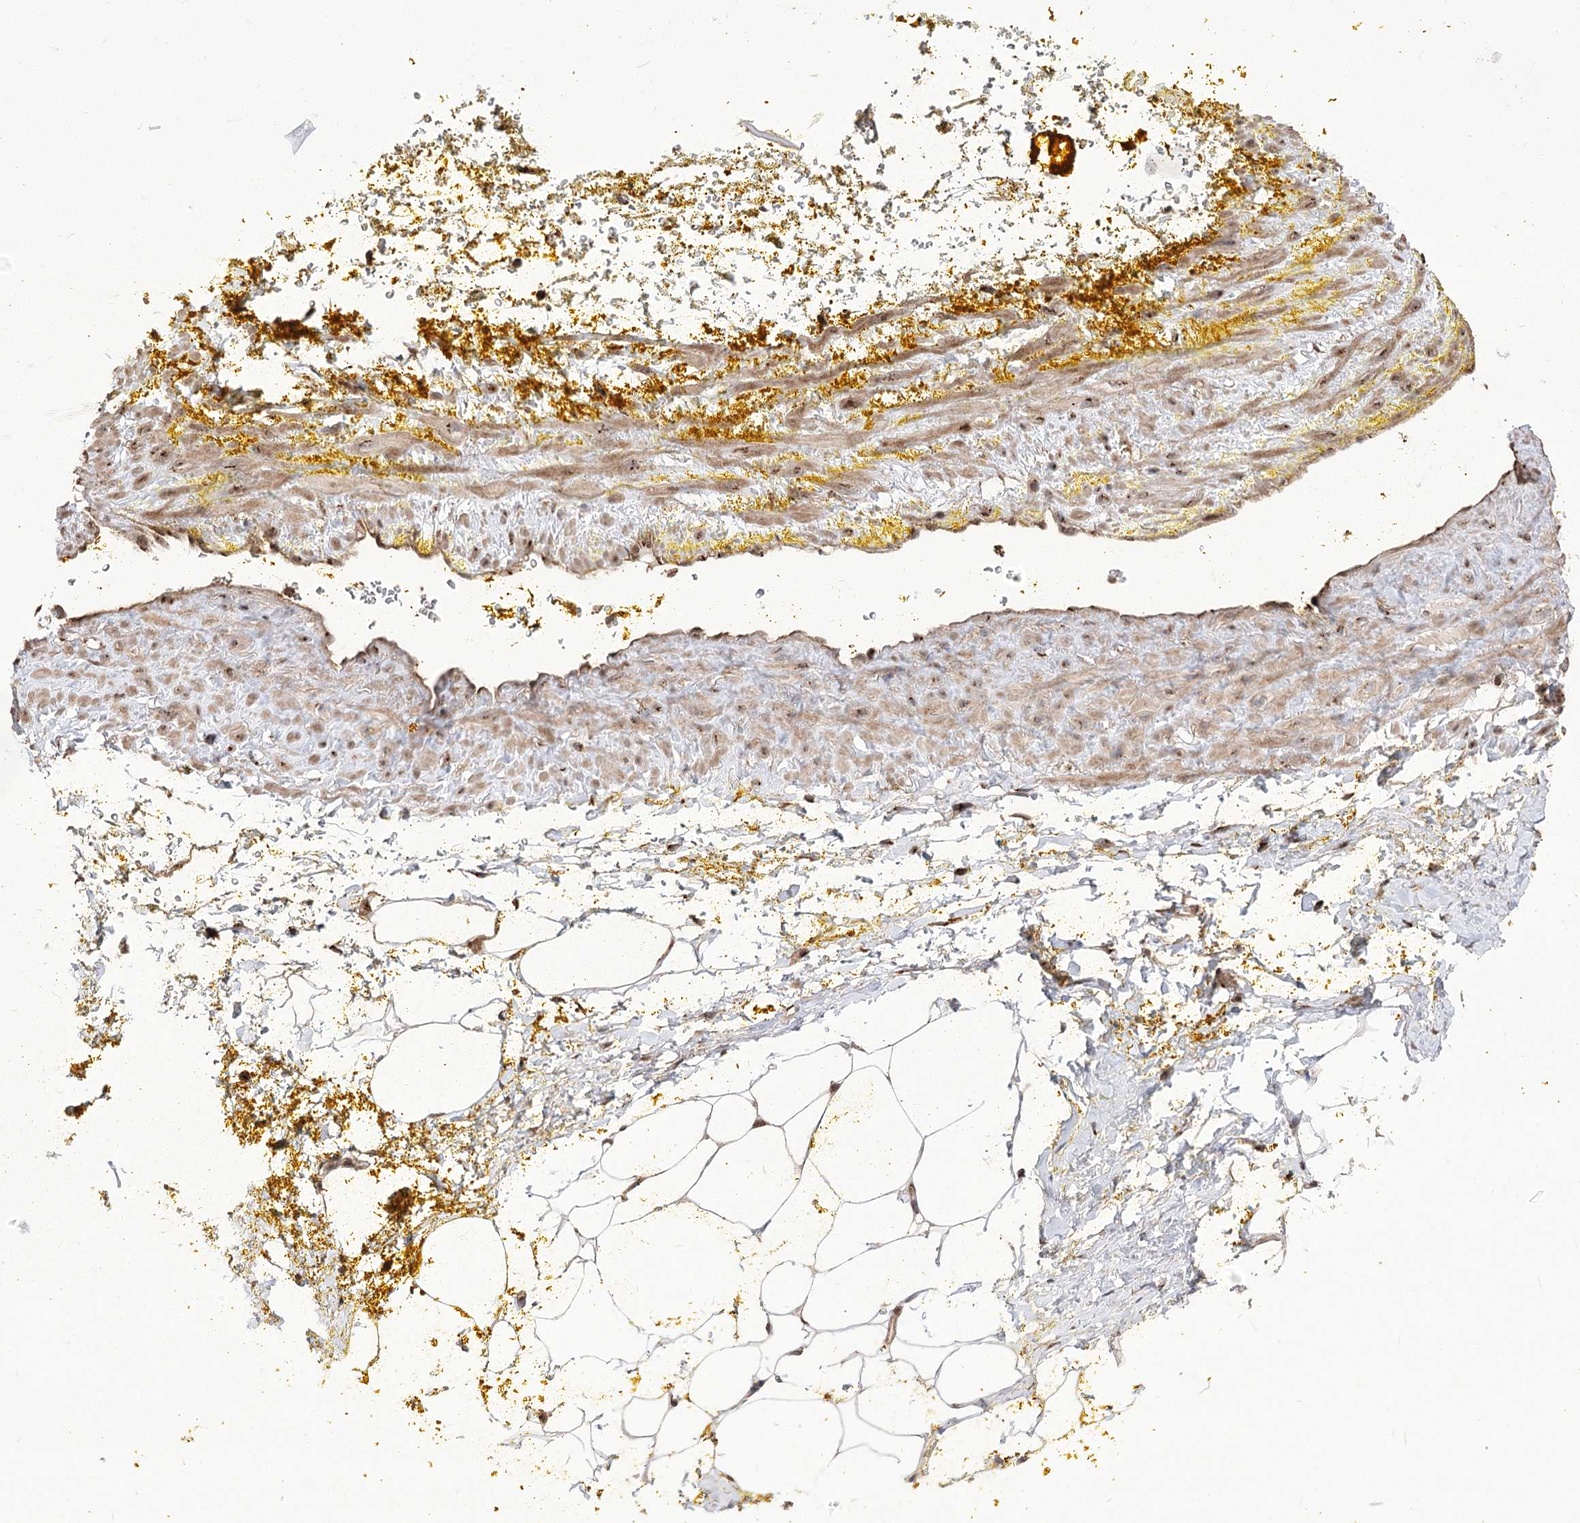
{"staining": {"intensity": "weak", "quantity": ">75%", "location": "cytoplasmic/membranous"}, "tissue": "adipose tissue", "cell_type": "Adipocytes", "image_type": "normal", "snomed": [{"axis": "morphology", "description": "Normal tissue, NOS"}, {"axis": "morphology", "description": "Adenocarcinoma, Low grade"}, {"axis": "topography", "description": "Prostate"}, {"axis": "topography", "description": "Peripheral nerve tissue"}], "caption": "Protein staining exhibits weak cytoplasmic/membranous expression in about >75% of adipocytes in normal adipose tissue.", "gene": "XYLB", "patient": {"sex": "male", "age": 63}}